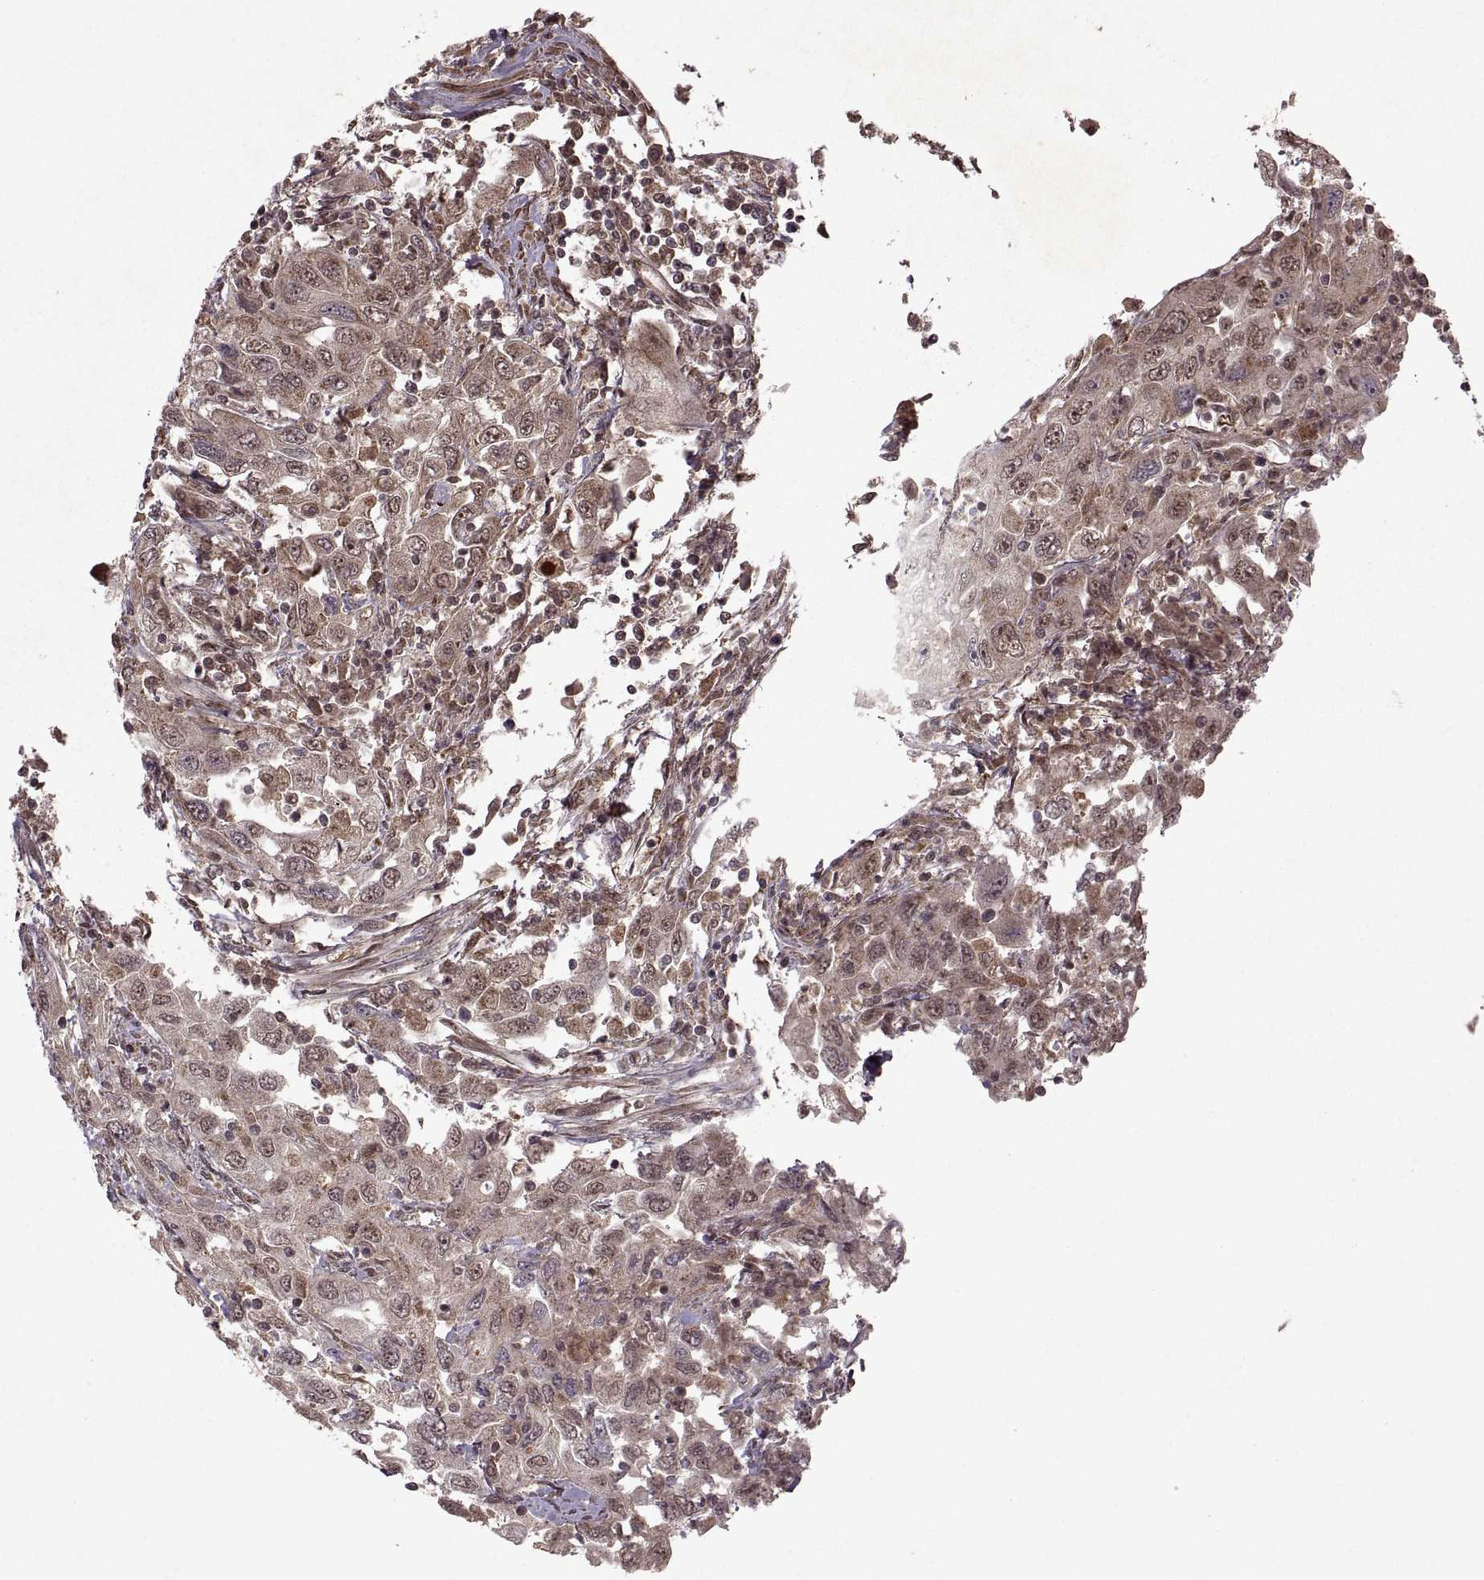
{"staining": {"intensity": "weak", "quantity": ">75%", "location": "cytoplasmic/membranous,nuclear"}, "tissue": "urothelial cancer", "cell_type": "Tumor cells", "image_type": "cancer", "snomed": [{"axis": "morphology", "description": "Urothelial carcinoma, High grade"}, {"axis": "topography", "description": "Urinary bladder"}], "caption": "High-power microscopy captured an immunohistochemistry (IHC) histopathology image of high-grade urothelial carcinoma, revealing weak cytoplasmic/membranous and nuclear positivity in approximately >75% of tumor cells. (DAB IHC with brightfield microscopy, high magnification).", "gene": "PTOV1", "patient": {"sex": "male", "age": 76}}